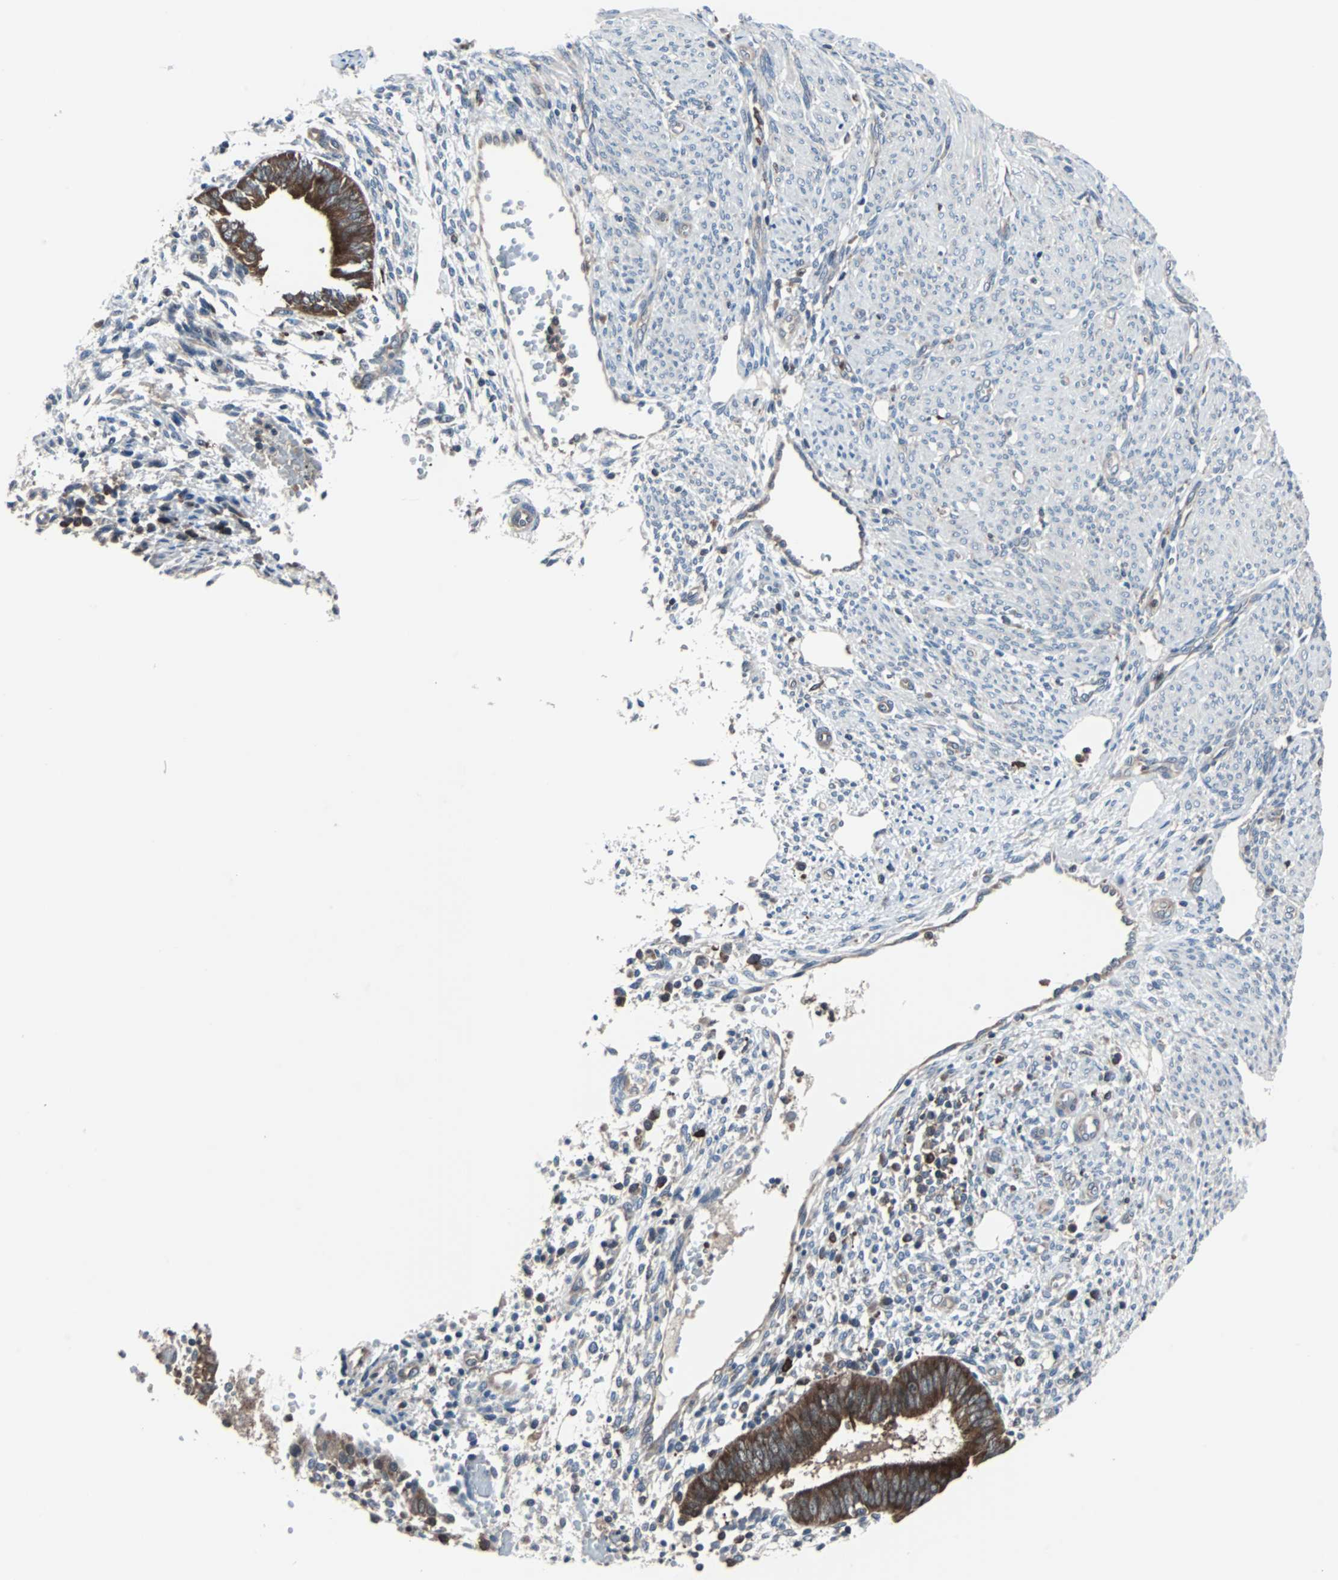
{"staining": {"intensity": "weak", "quantity": "25%-75%", "location": "cytoplasmic/membranous"}, "tissue": "endometrium", "cell_type": "Cells in endometrial stroma", "image_type": "normal", "snomed": [{"axis": "morphology", "description": "Normal tissue, NOS"}, {"axis": "topography", "description": "Endometrium"}], "caption": "A brown stain highlights weak cytoplasmic/membranous staining of a protein in cells in endometrial stroma of normal human endometrium.", "gene": "PAK1", "patient": {"sex": "female", "age": 35}}